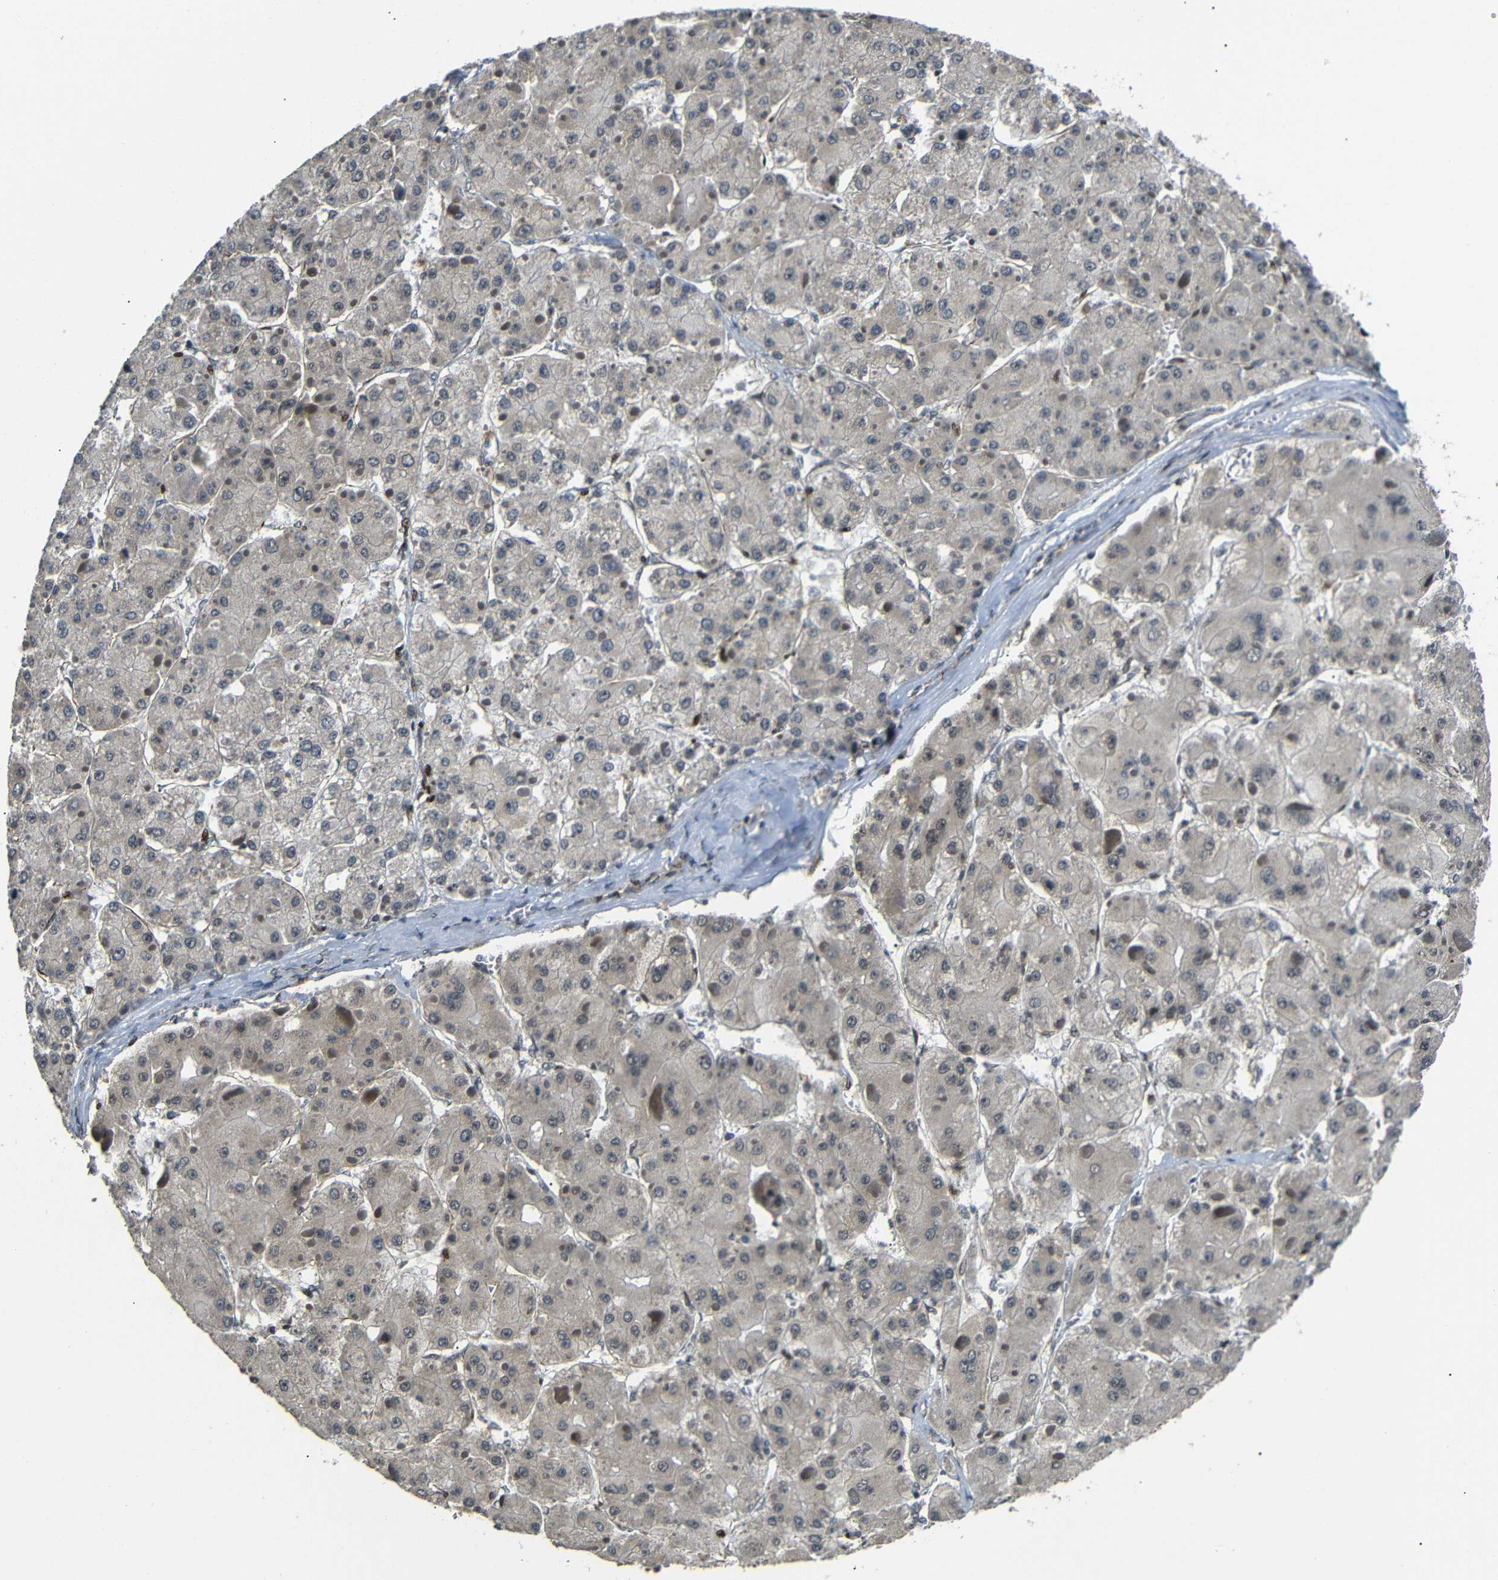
{"staining": {"intensity": "weak", "quantity": ">75%", "location": "cytoplasmic/membranous"}, "tissue": "liver cancer", "cell_type": "Tumor cells", "image_type": "cancer", "snomed": [{"axis": "morphology", "description": "Carcinoma, Hepatocellular, NOS"}, {"axis": "topography", "description": "Liver"}], "caption": "Weak cytoplasmic/membranous expression for a protein is appreciated in approximately >75% of tumor cells of liver cancer (hepatocellular carcinoma) using immunohistochemistry (IHC).", "gene": "TBX2", "patient": {"sex": "female", "age": 73}}